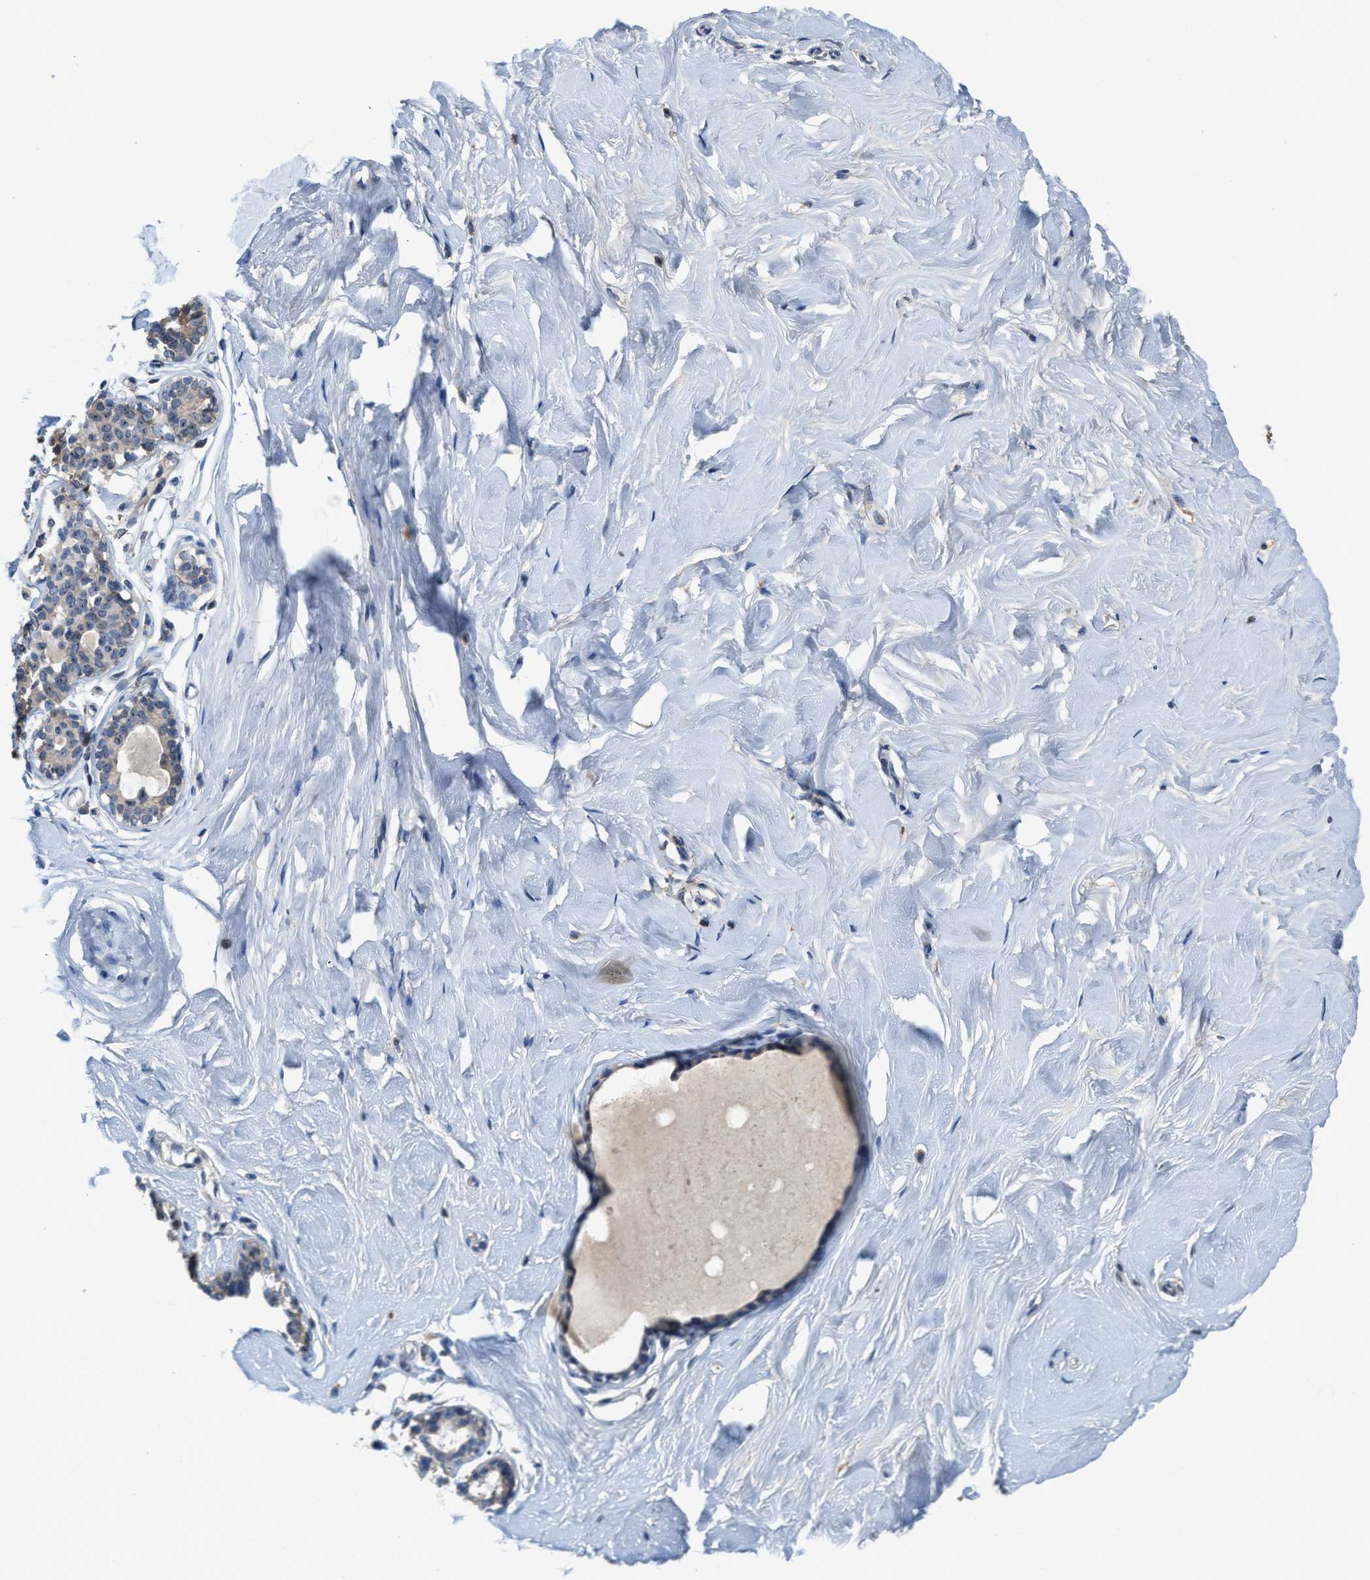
{"staining": {"intensity": "weak", "quantity": ">75%", "location": "cytoplasmic/membranous,nuclear"}, "tissue": "breast", "cell_type": "Adipocytes", "image_type": "normal", "snomed": [{"axis": "morphology", "description": "Normal tissue, NOS"}, {"axis": "topography", "description": "Breast"}], "caption": "IHC (DAB (3,3'-diaminobenzidine)) staining of unremarkable human breast displays weak cytoplasmic/membranous,nuclear protein staining in approximately >75% of adipocytes. (Stains: DAB (3,3'-diaminobenzidine) in brown, nuclei in blue, Microscopy: brightfield microscopy at high magnification).", "gene": "ZNF783", "patient": {"sex": "female", "age": 23}}